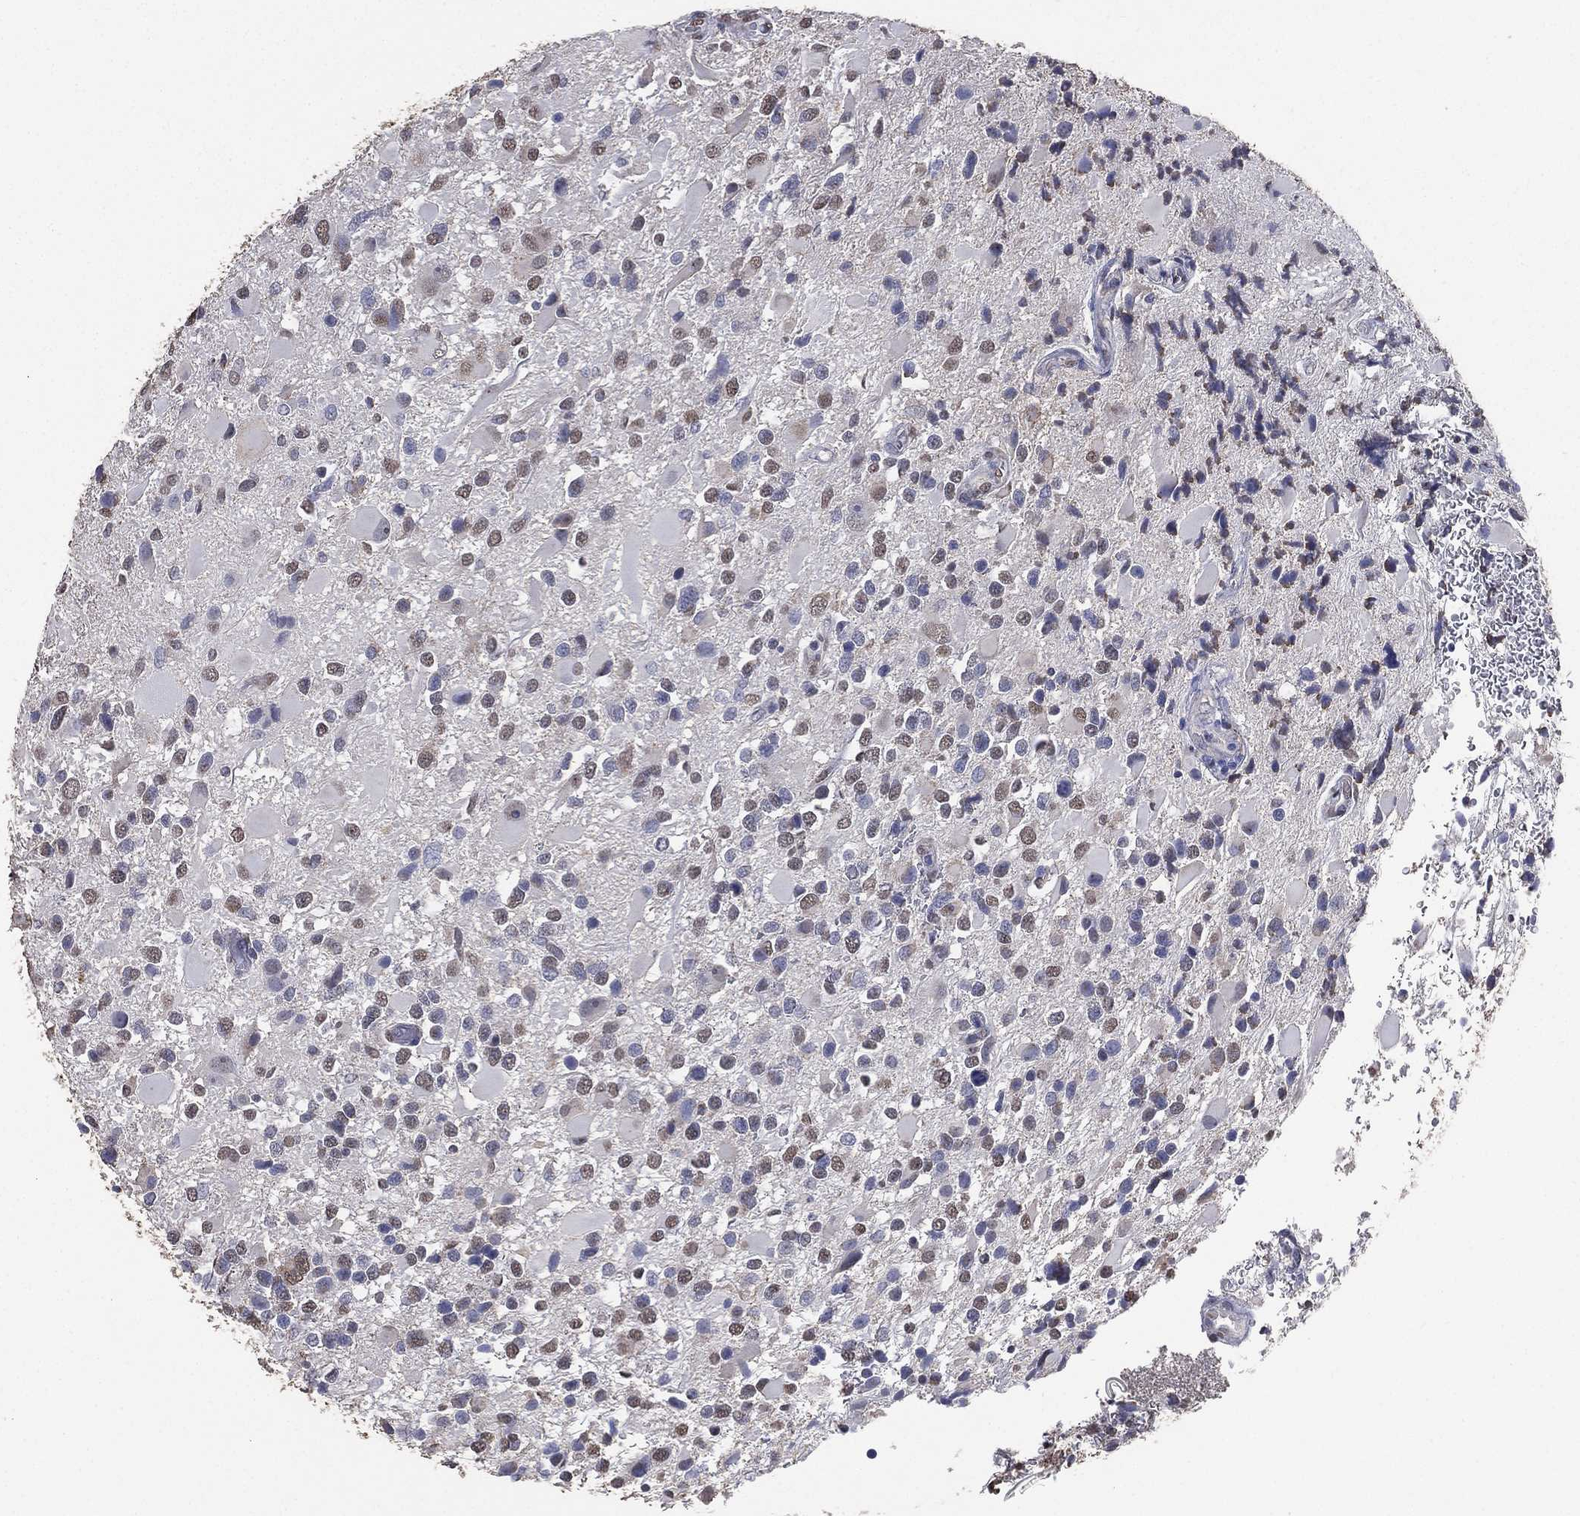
{"staining": {"intensity": "weak", "quantity": "<25%", "location": "nuclear"}, "tissue": "glioma", "cell_type": "Tumor cells", "image_type": "cancer", "snomed": [{"axis": "morphology", "description": "Glioma, malignant, Low grade"}, {"axis": "topography", "description": "Brain"}], "caption": "A photomicrograph of human low-grade glioma (malignant) is negative for staining in tumor cells.", "gene": "ALDH7A1", "patient": {"sex": "female", "age": 32}}